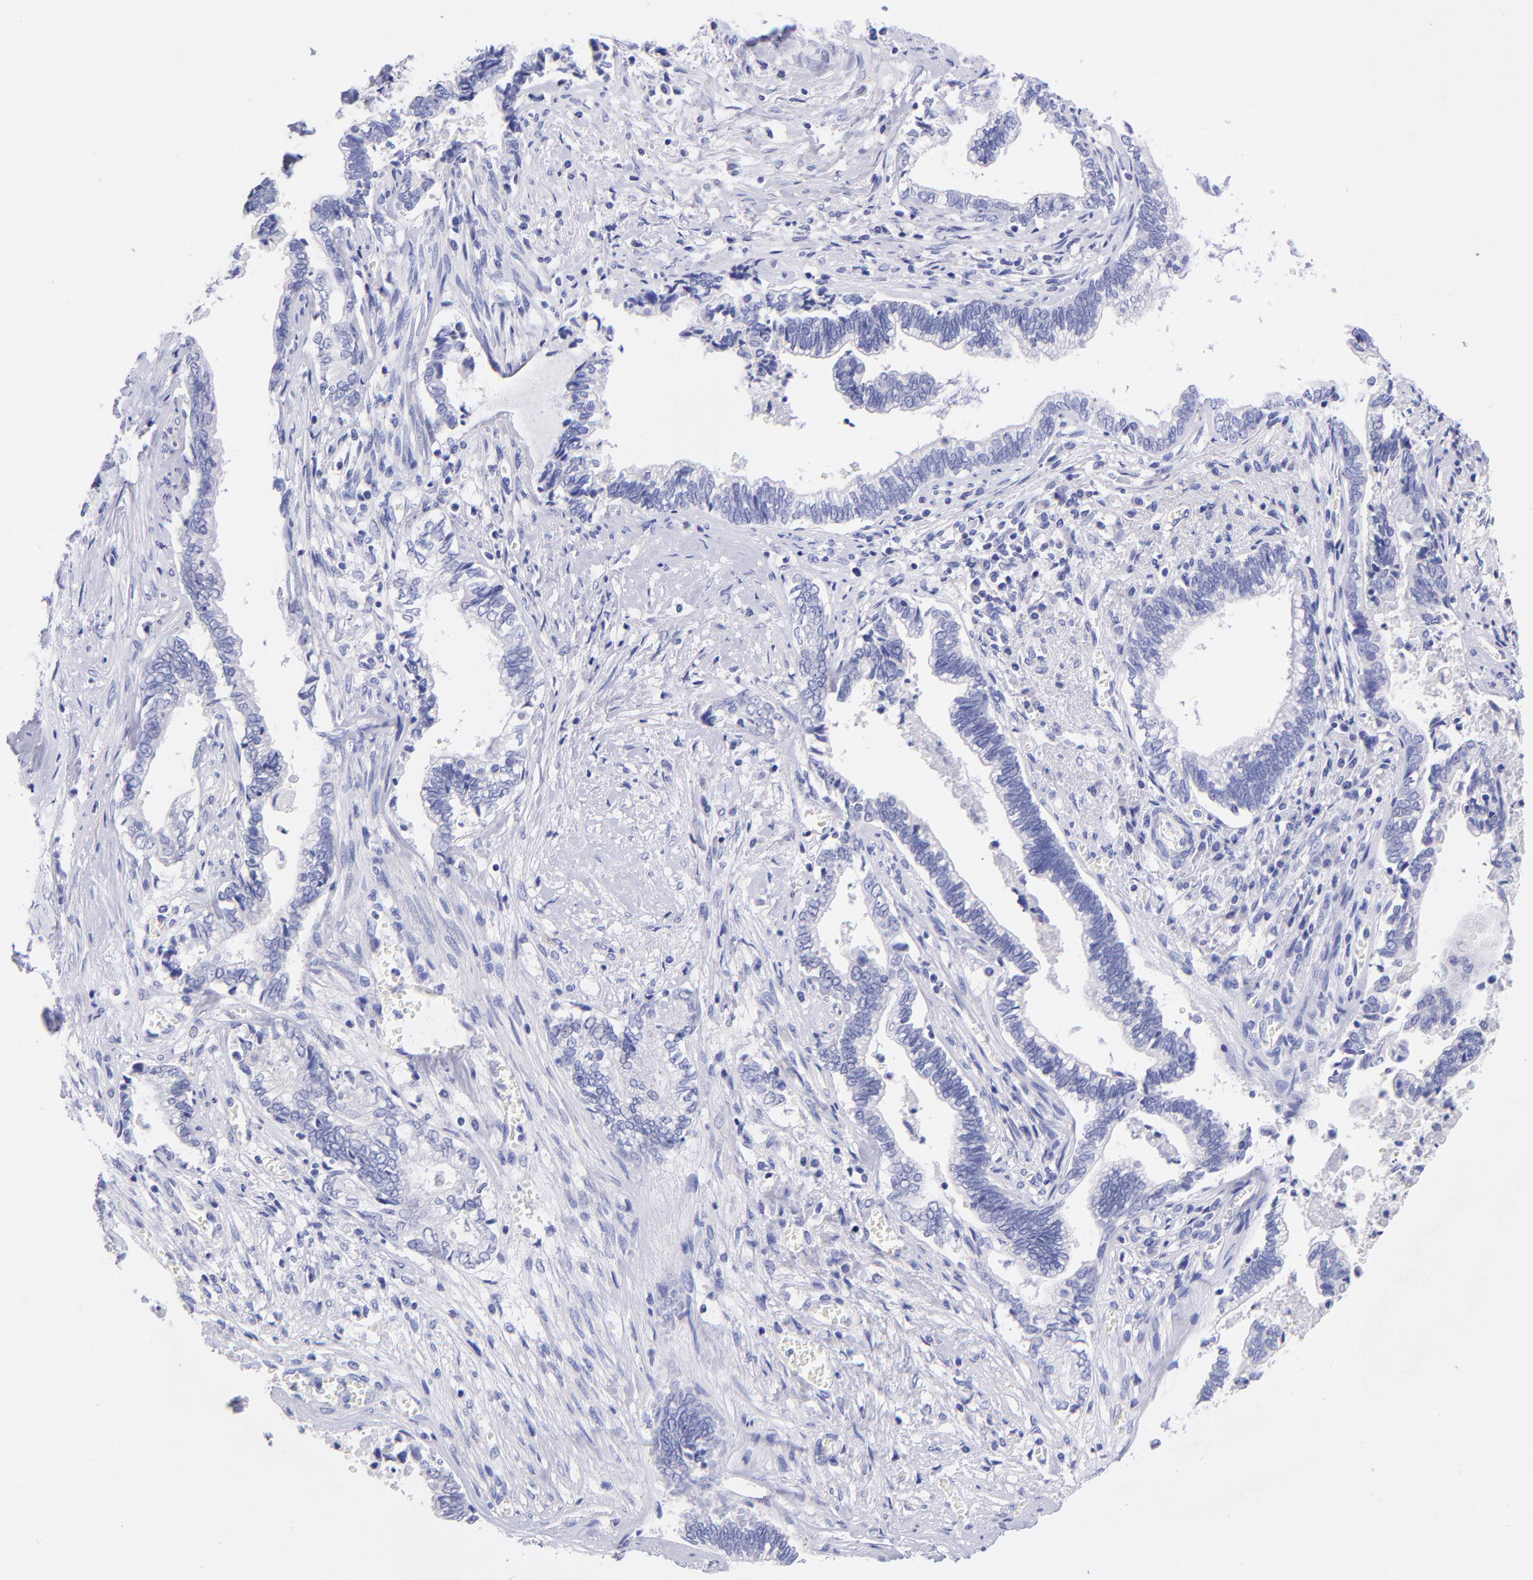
{"staining": {"intensity": "negative", "quantity": "none", "location": "none"}, "tissue": "liver cancer", "cell_type": "Tumor cells", "image_type": "cancer", "snomed": [{"axis": "morphology", "description": "Cholangiocarcinoma"}, {"axis": "topography", "description": "Liver"}], "caption": "Micrograph shows no significant protein positivity in tumor cells of liver cholangiocarcinoma.", "gene": "RAB3B", "patient": {"sex": "male", "age": 57}}